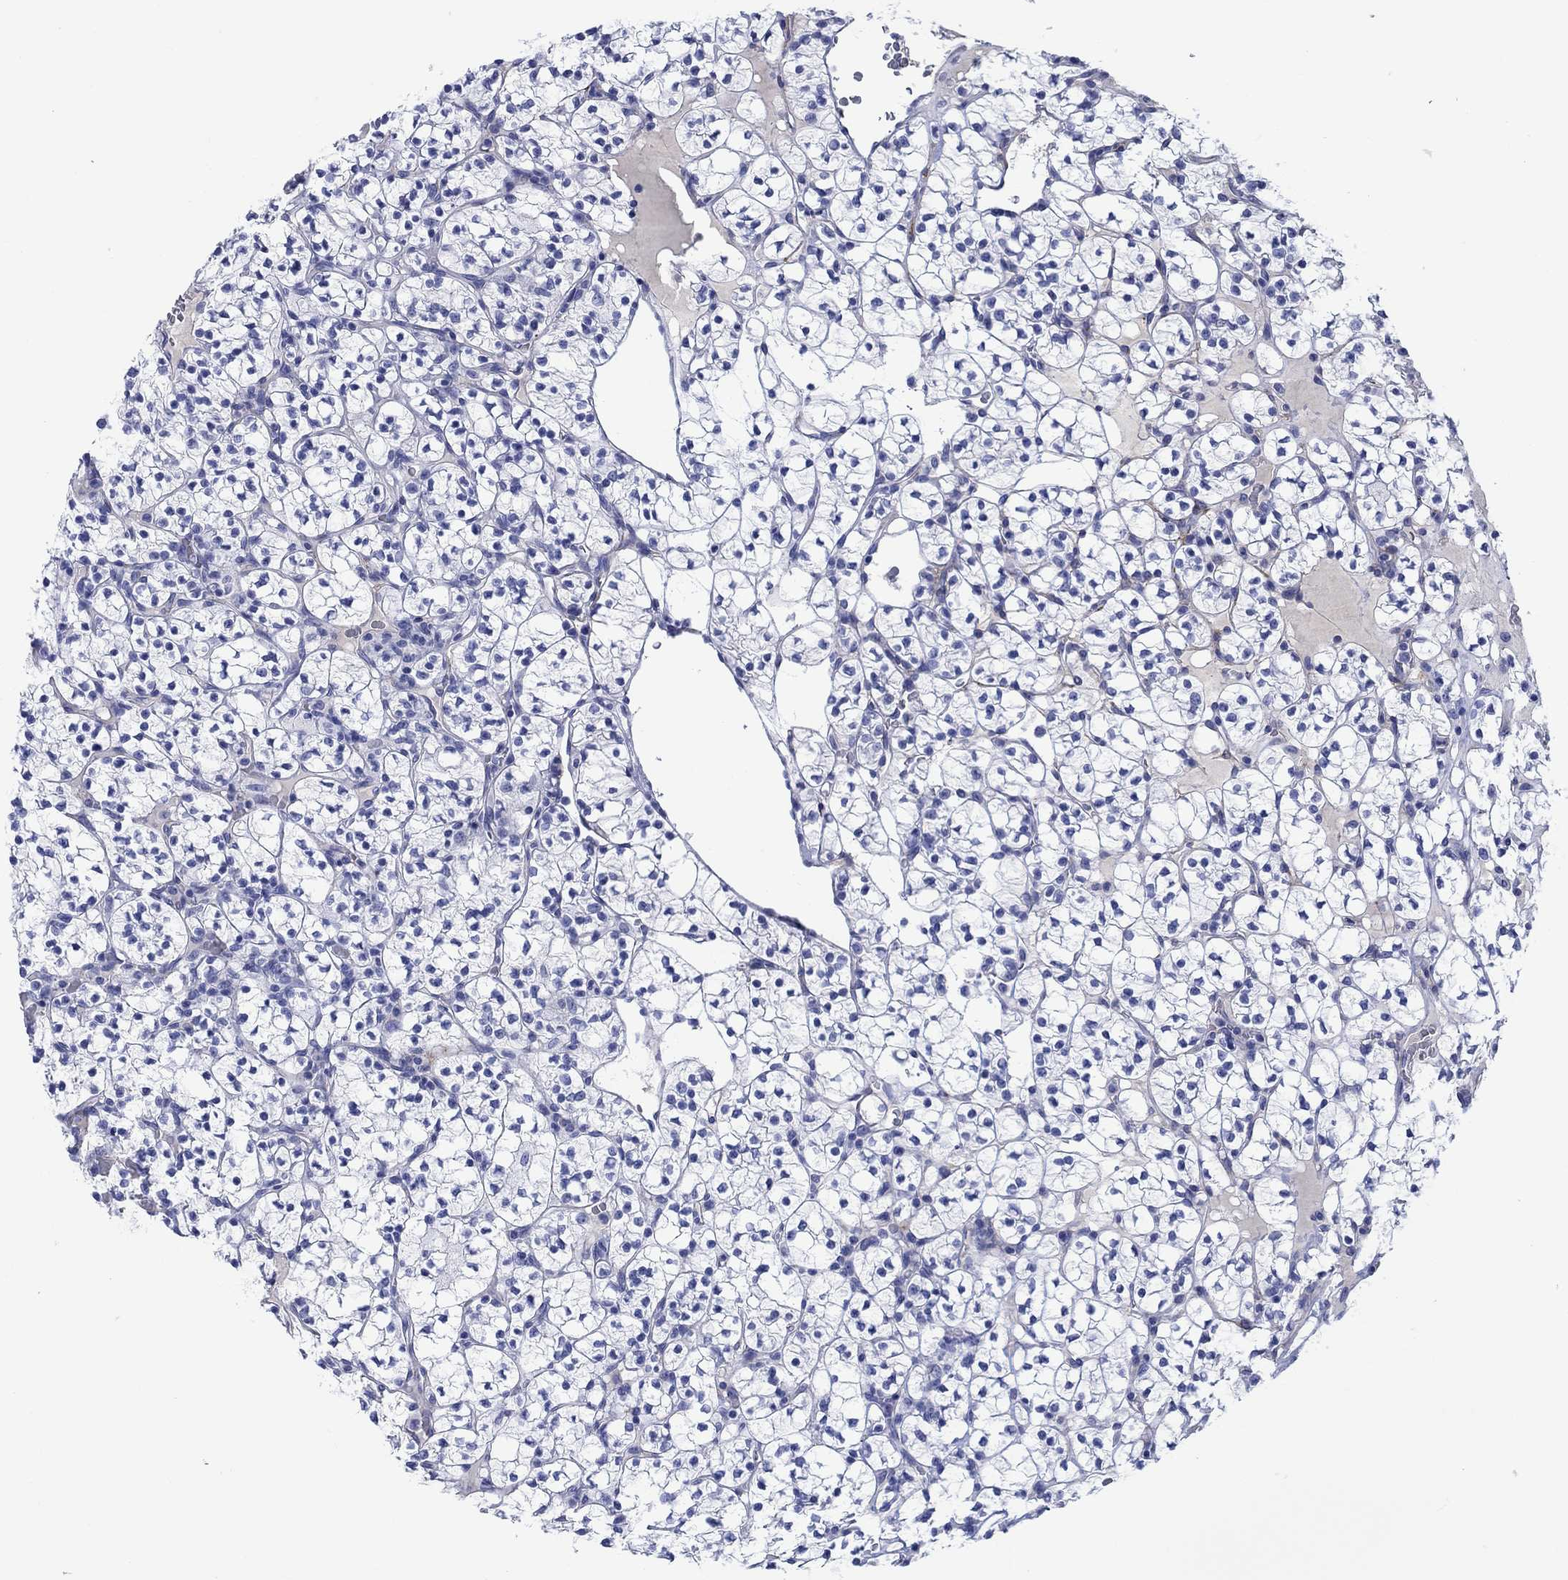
{"staining": {"intensity": "negative", "quantity": "none", "location": "none"}, "tissue": "renal cancer", "cell_type": "Tumor cells", "image_type": "cancer", "snomed": [{"axis": "morphology", "description": "Adenocarcinoma, NOS"}, {"axis": "topography", "description": "Kidney"}], "caption": "Tumor cells are negative for brown protein staining in renal cancer (adenocarcinoma). (DAB (3,3'-diaminobenzidine) immunohistochemistry (IHC) visualized using brightfield microscopy, high magnification).", "gene": "CACNG3", "patient": {"sex": "female", "age": 89}}